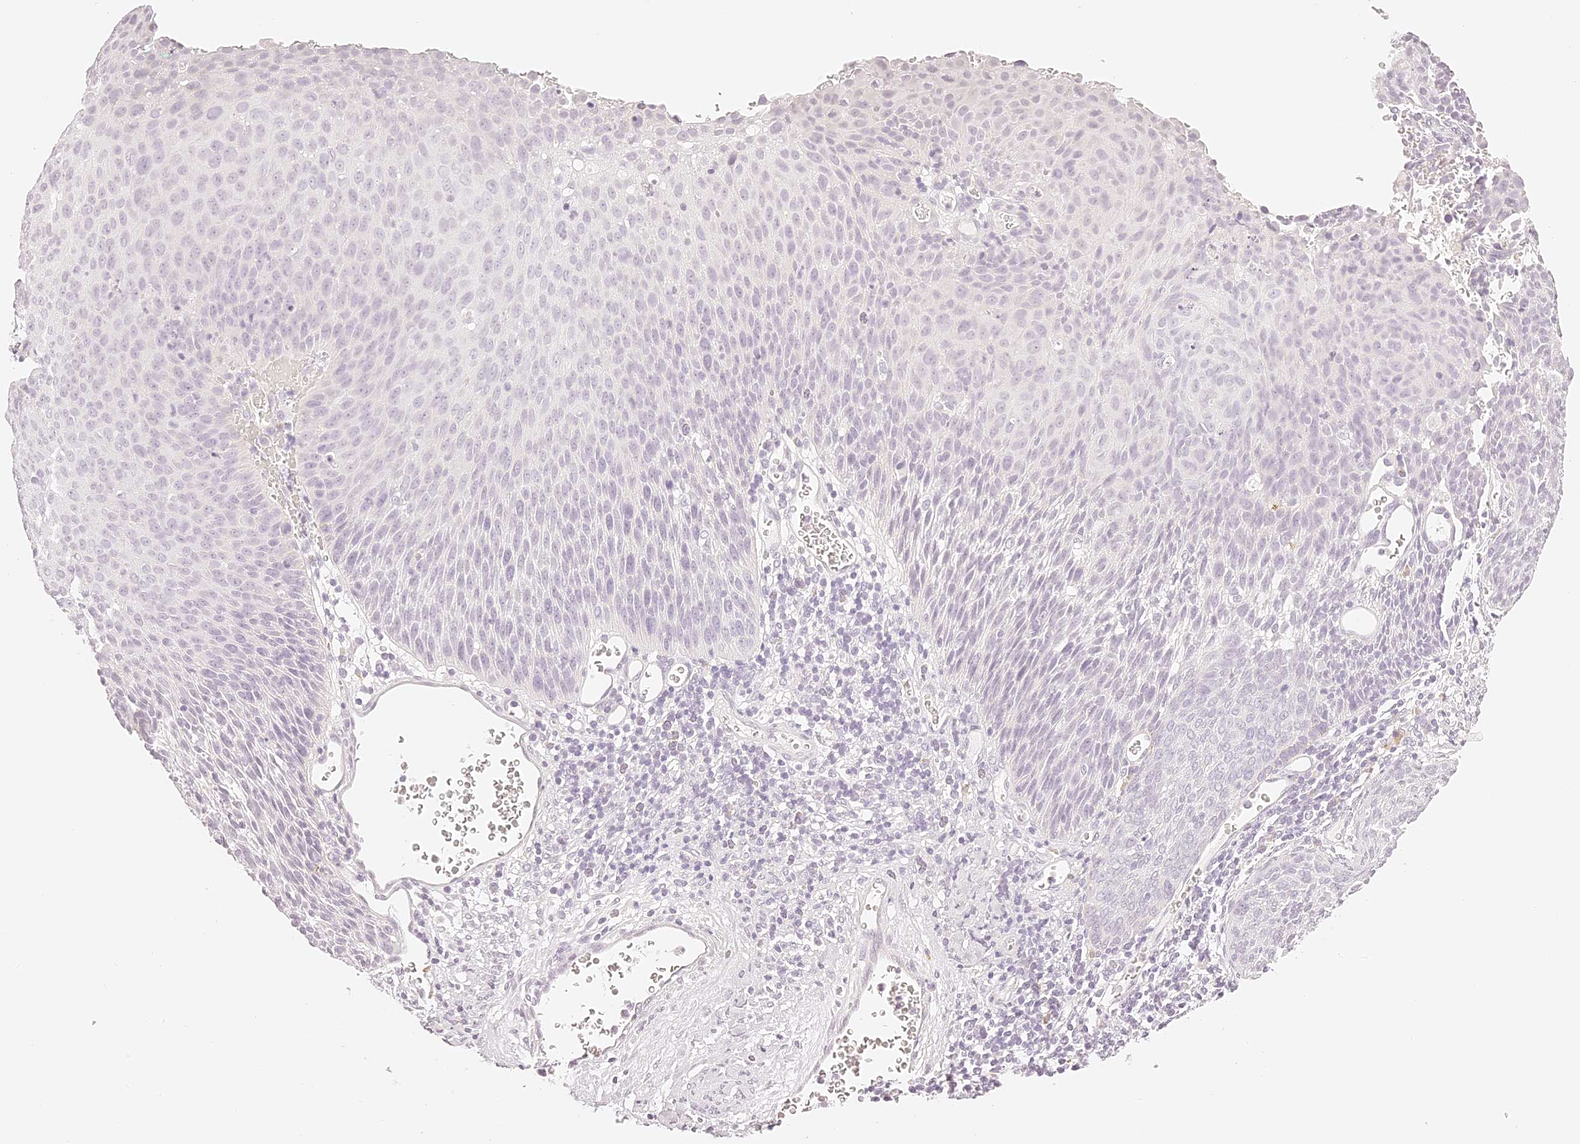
{"staining": {"intensity": "negative", "quantity": "none", "location": "none"}, "tissue": "cervical cancer", "cell_type": "Tumor cells", "image_type": "cancer", "snomed": [{"axis": "morphology", "description": "Squamous cell carcinoma, NOS"}, {"axis": "topography", "description": "Cervix"}], "caption": "Cervical cancer (squamous cell carcinoma) was stained to show a protein in brown. There is no significant positivity in tumor cells. The staining was performed using DAB (3,3'-diaminobenzidine) to visualize the protein expression in brown, while the nuclei were stained in blue with hematoxylin (Magnification: 20x).", "gene": "TRIM45", "patient": {"sex": "female", "age": 55}}